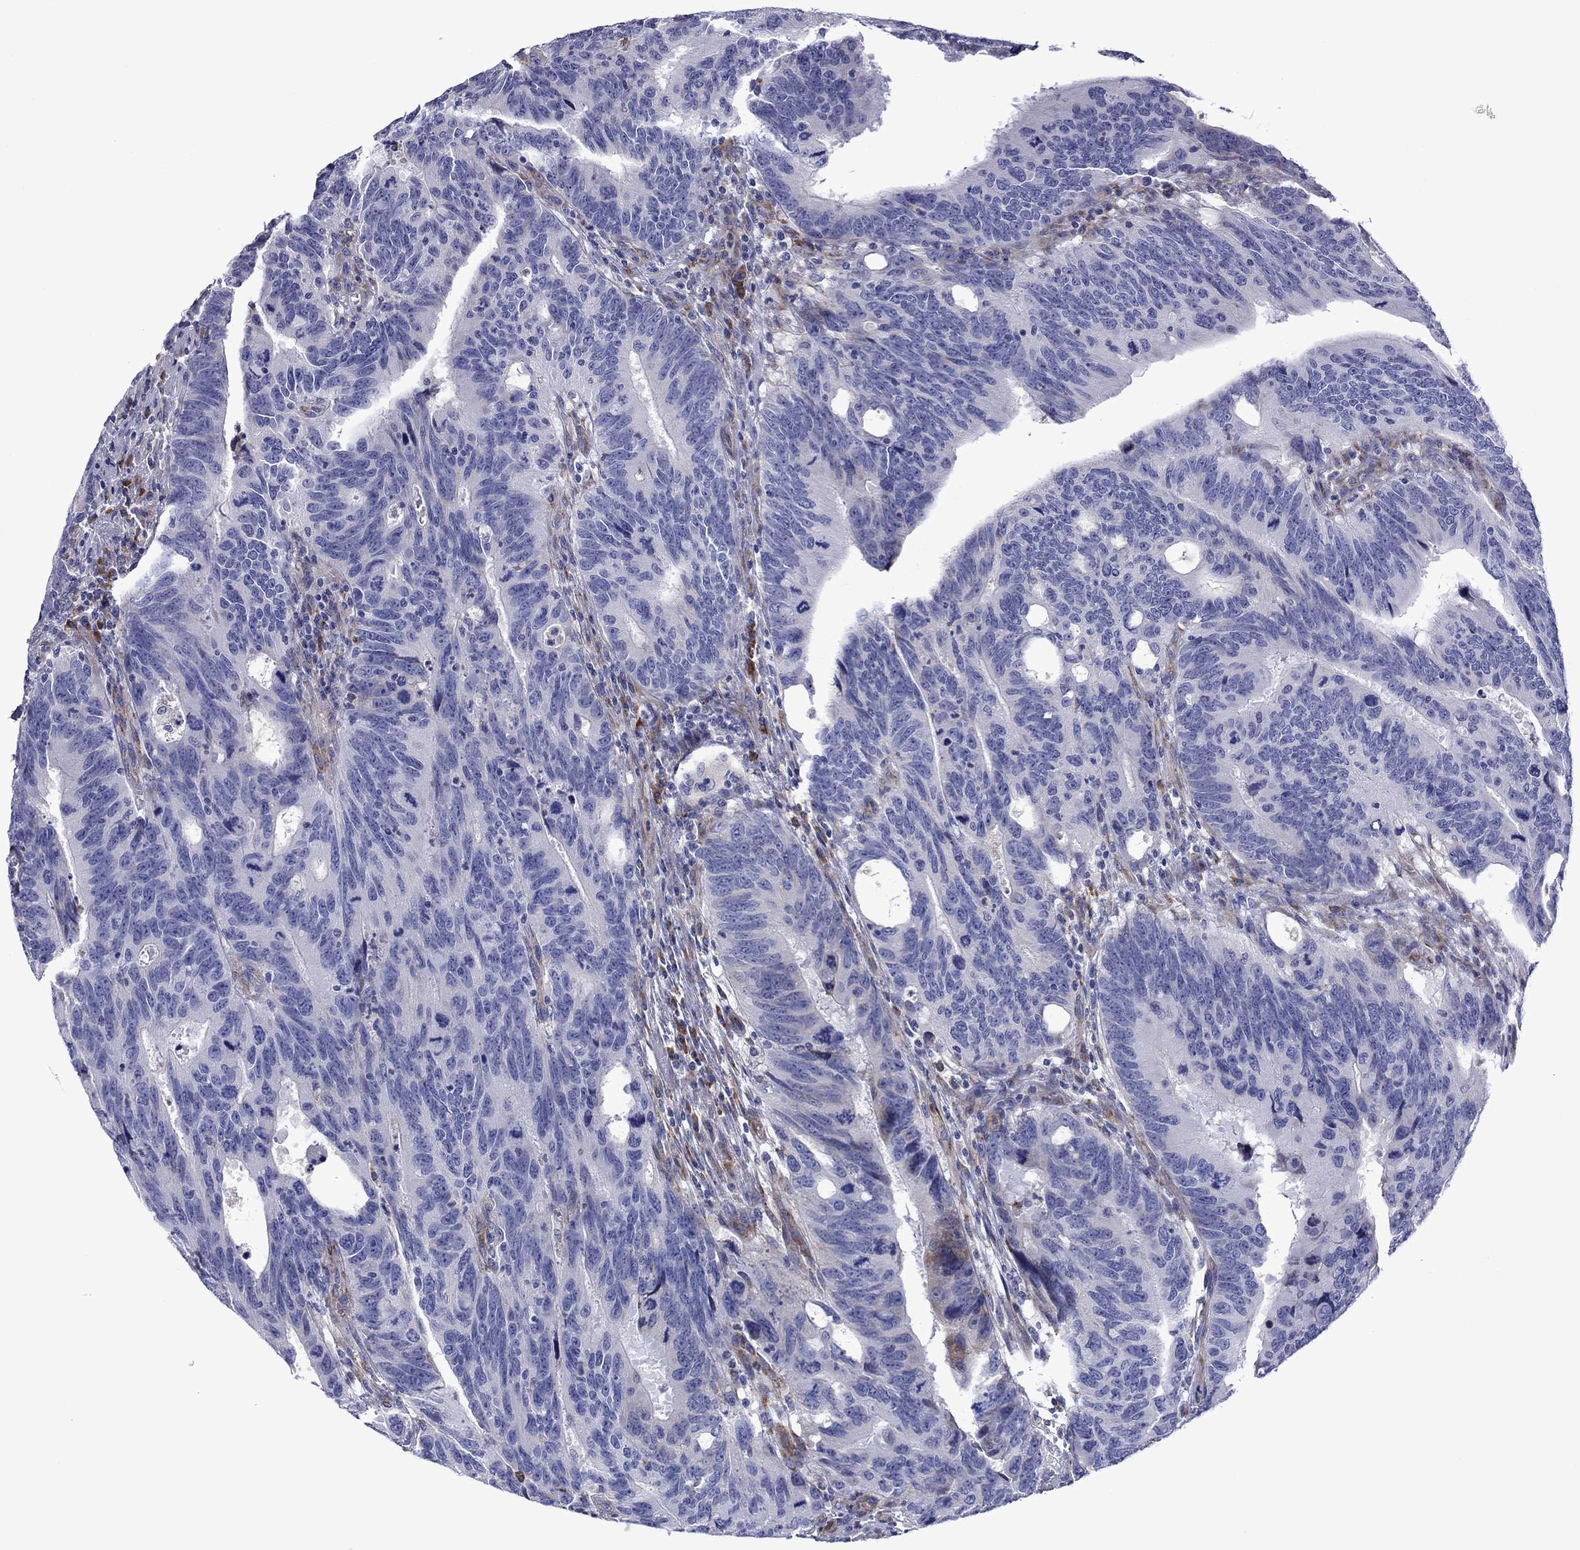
{"staining": {"intensity": "negative", "quantity": "none", "location": "none"}, "tissue": "colorectal cancer", "cell_type": "Tumor cells", "image_type": "cancer", "snomed": [{"axis": "morphology", "description": "Adenocarcinoma, NOS"}, {"axis": "topography", "description": "Colon"}], "caption": "IHC image of neoplastic tissue: human colorectal adenocarcinoma stained with DAB (3,3'-diaminobenzidine) demonstrates no significant protein positivity in tumor cells. (DAB (3,3'-diaminobenzidine) immunohistochemistry (IHC) visualized using brightfield microscopy, high magnification).", "gene": "HSPG2", "patient": {"sex": "female", "age": 77}}